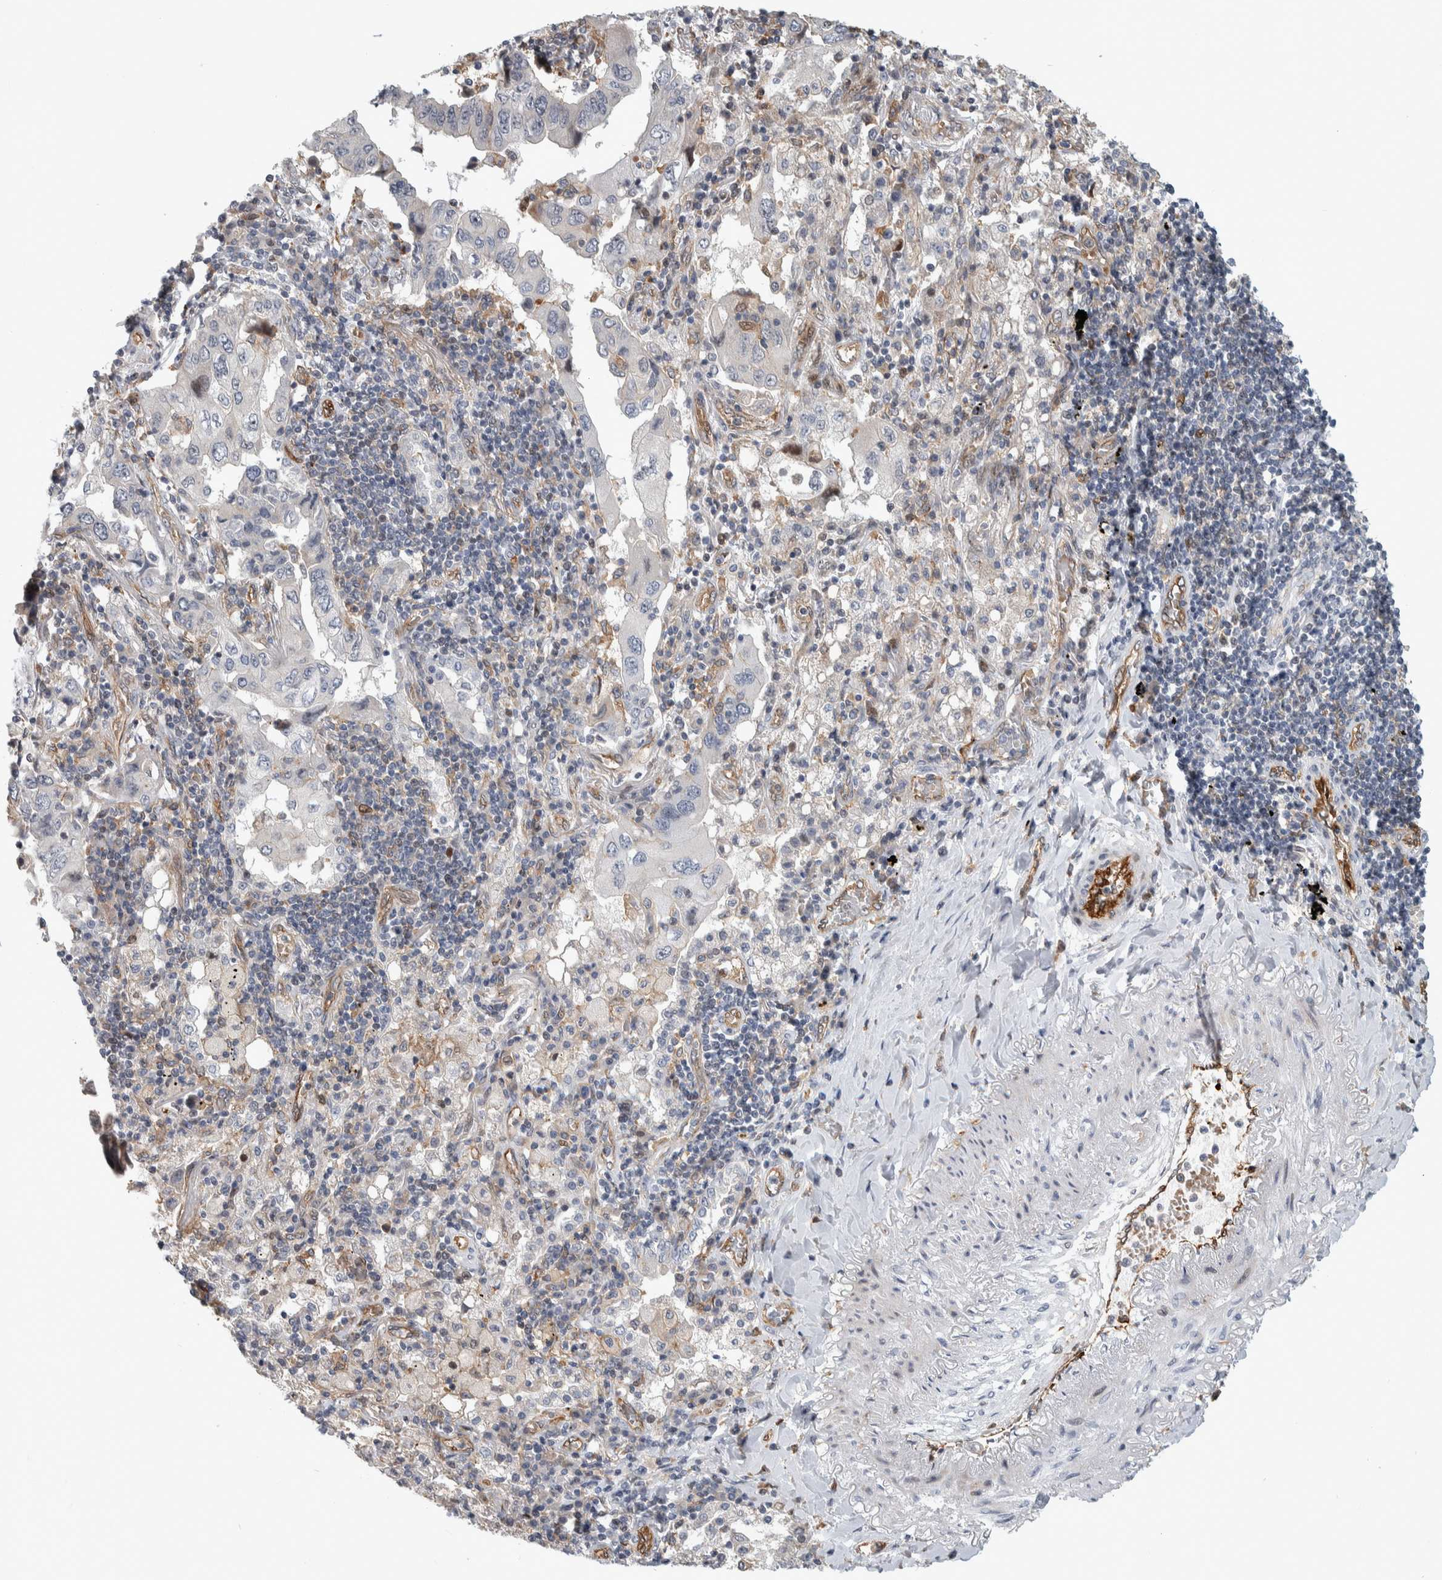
{"staining": {"intensity": "negative", "quantity": "none", "location": "none"}, "tissue": "lung cancer", "cell_type": "Tumor cells", "image_type": "cancer", "snomed": [{"axis": "morphology", "description": "Adenocarcinoma, NOS"}, {"axis": "topography", "description": "Lung"}], "caption": "High magnification brightfield microscopy of adenocarcinoma (lung) stained with DAB (3,3'-diaminobenzidine) (brown) and counterstained with hematoxylin (blue): tumor cells show no significant staining. (DAB (3,3'-diaminobenzidine) IHC, high magnification).", "gene": "MSL1", "patient": {"sex": "female", "age": 65}}